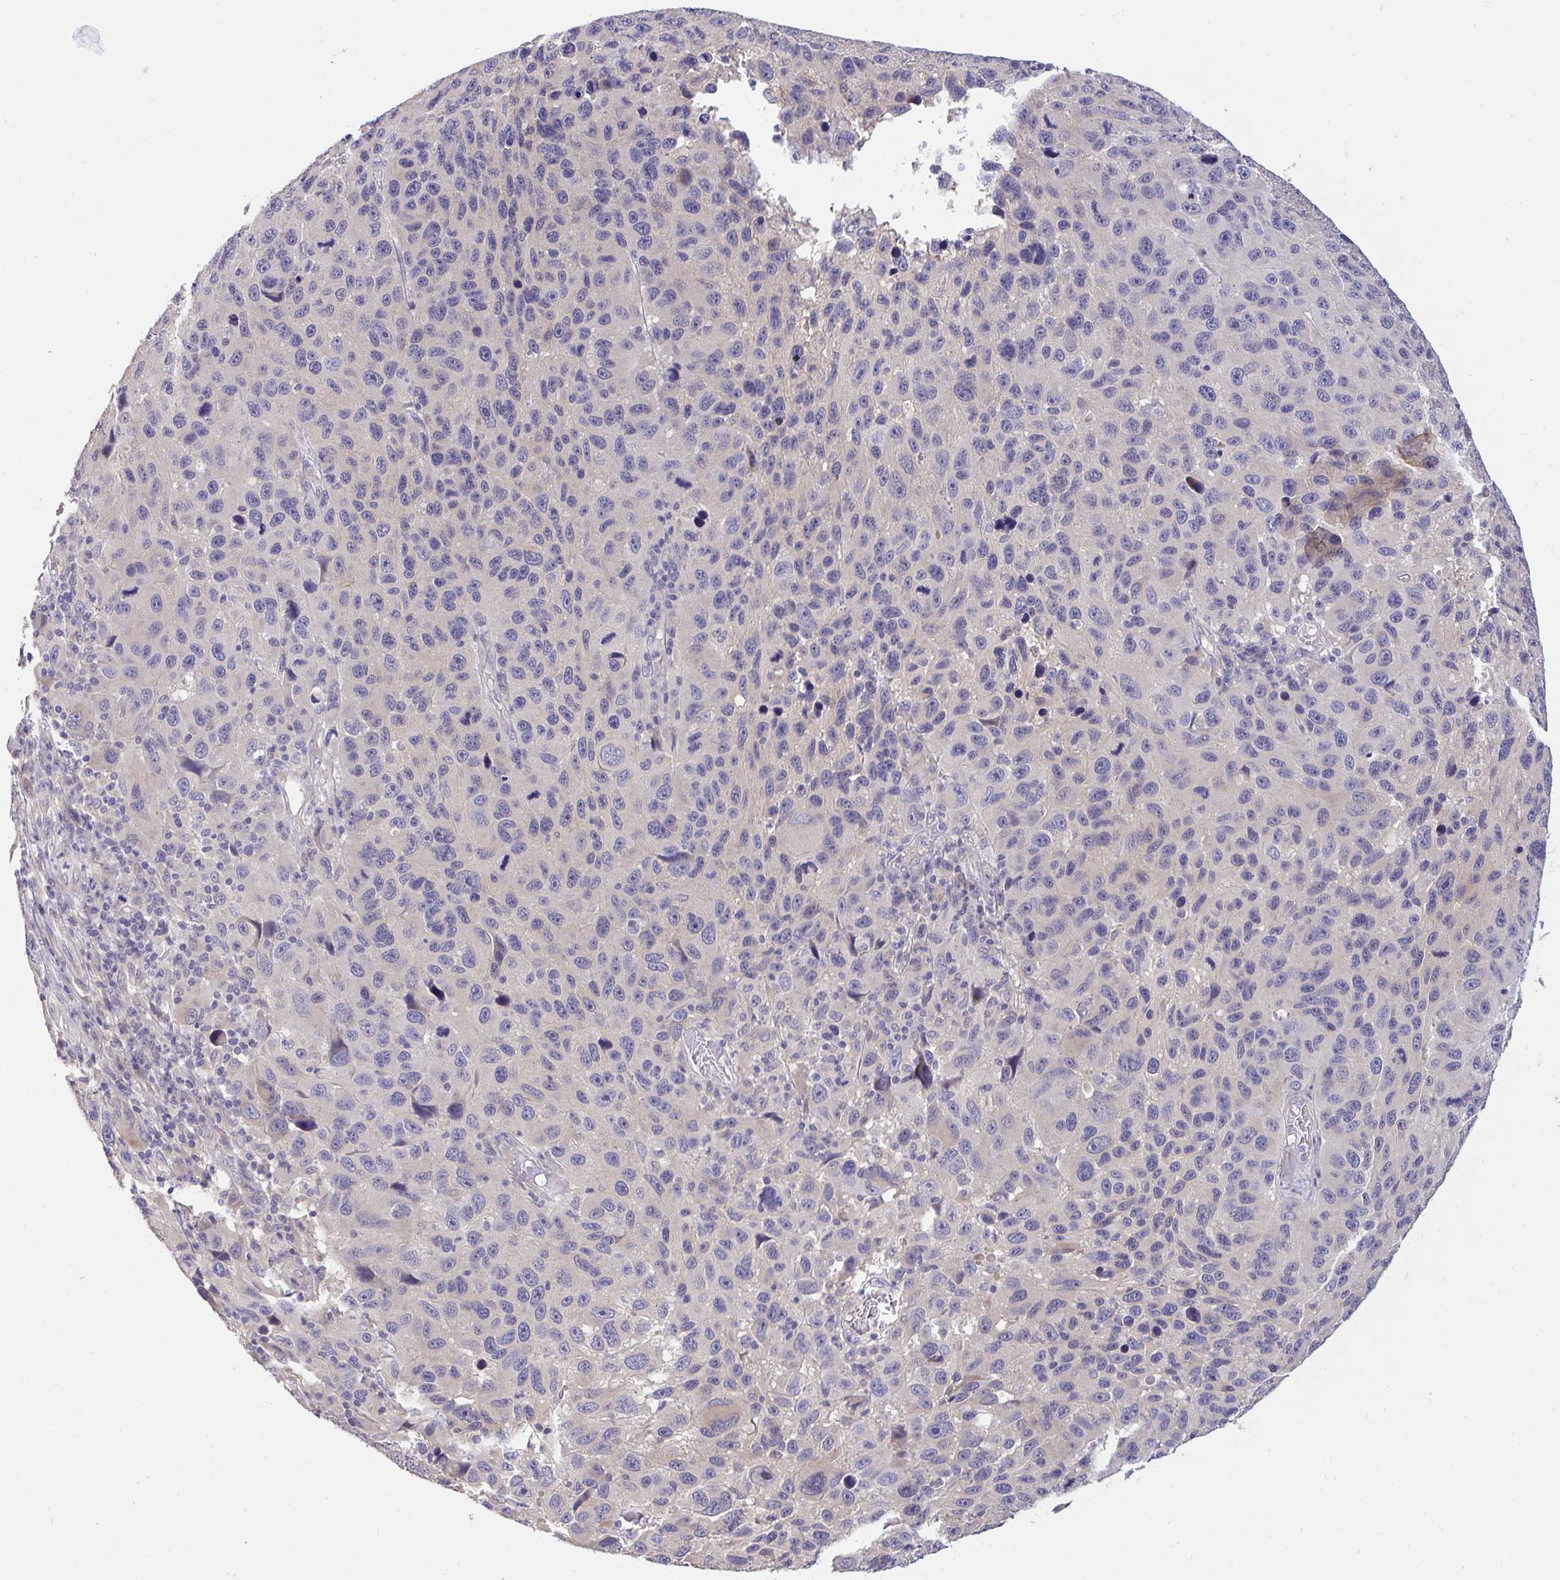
{"staining": {"intensity": "negative", "quantity": "none", "location": "none"}, "tissue": "melanoma", "cell_type": "Tumor cells", "image_type": "cancer", "snomed": [{"axis": "morphology", "description": "Malignant melanoma, NOS"}, {"axis": "topography", "description": "Skin"}], "caption": "A photomicrograph of melanoma stained for a protein reveals no brown staining in tumor cells.", "gene": "C19orf54", "patient": {"sex": "male", "age": 53}}